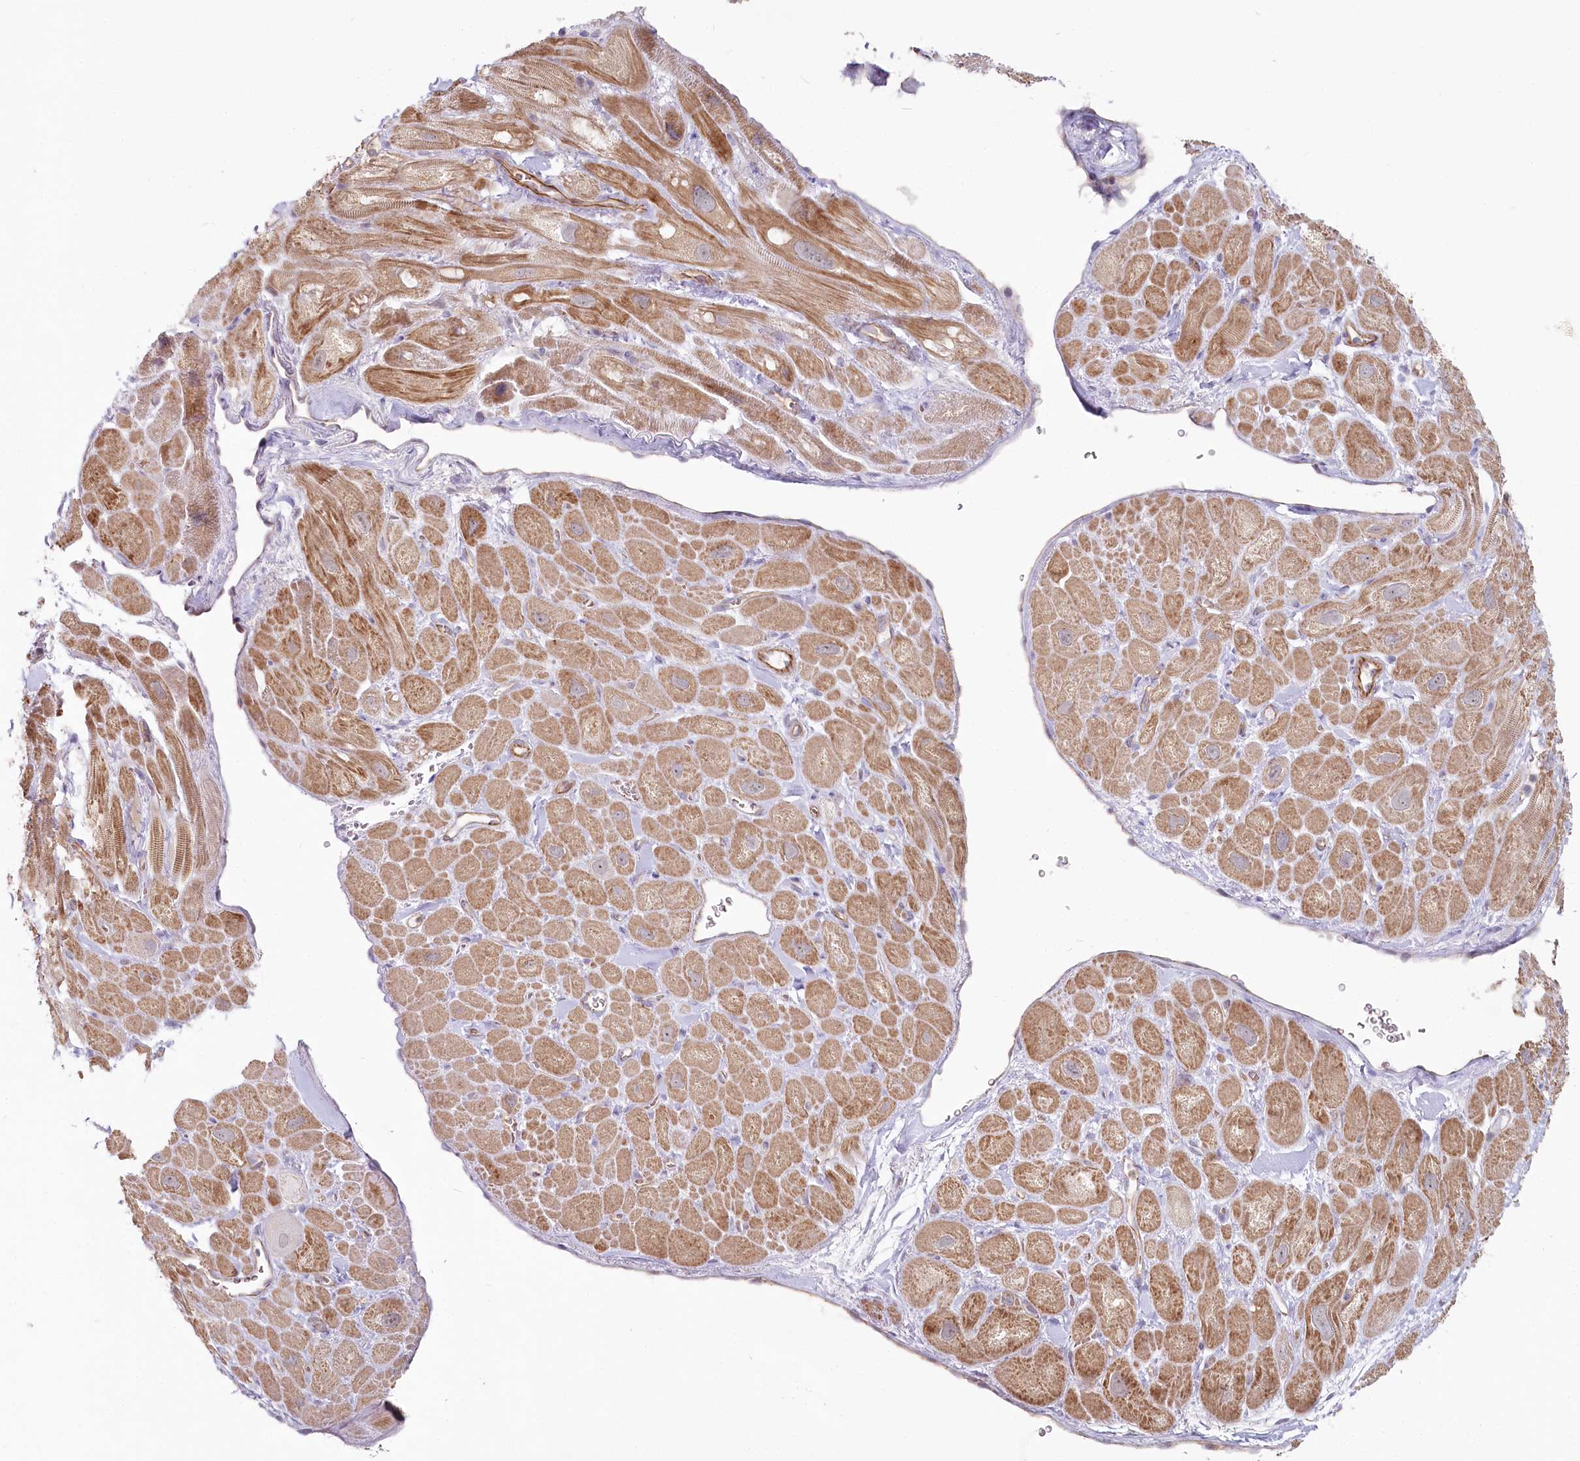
{"staining": {"intensity": "moderate", "quantity": "25%-75%", "location": "cytoplasmic/membranous"}, "tissue": "heart muscle", "cell_type": "Cardiomyocytes", "image_type": "normal", "snomed": [{"axis": "morphology", "description": "Normal tissue, NOS"}, {"axis": "topography", "description": "Heart"}], "caption": "Immunohistochemical staining of benign human heart muscle exhibits moderate cytoplasmic/membranous protein expression in about 25%-75% of cardiomyocytes. (Stains: DAB (3,3'-diaminobenzidine) in brown, nuclei in blue, Microscopy: brightfield microscopy at high magnification).", "gene": "ABHD8", "patient": {"sex": "male", "age": 49}}